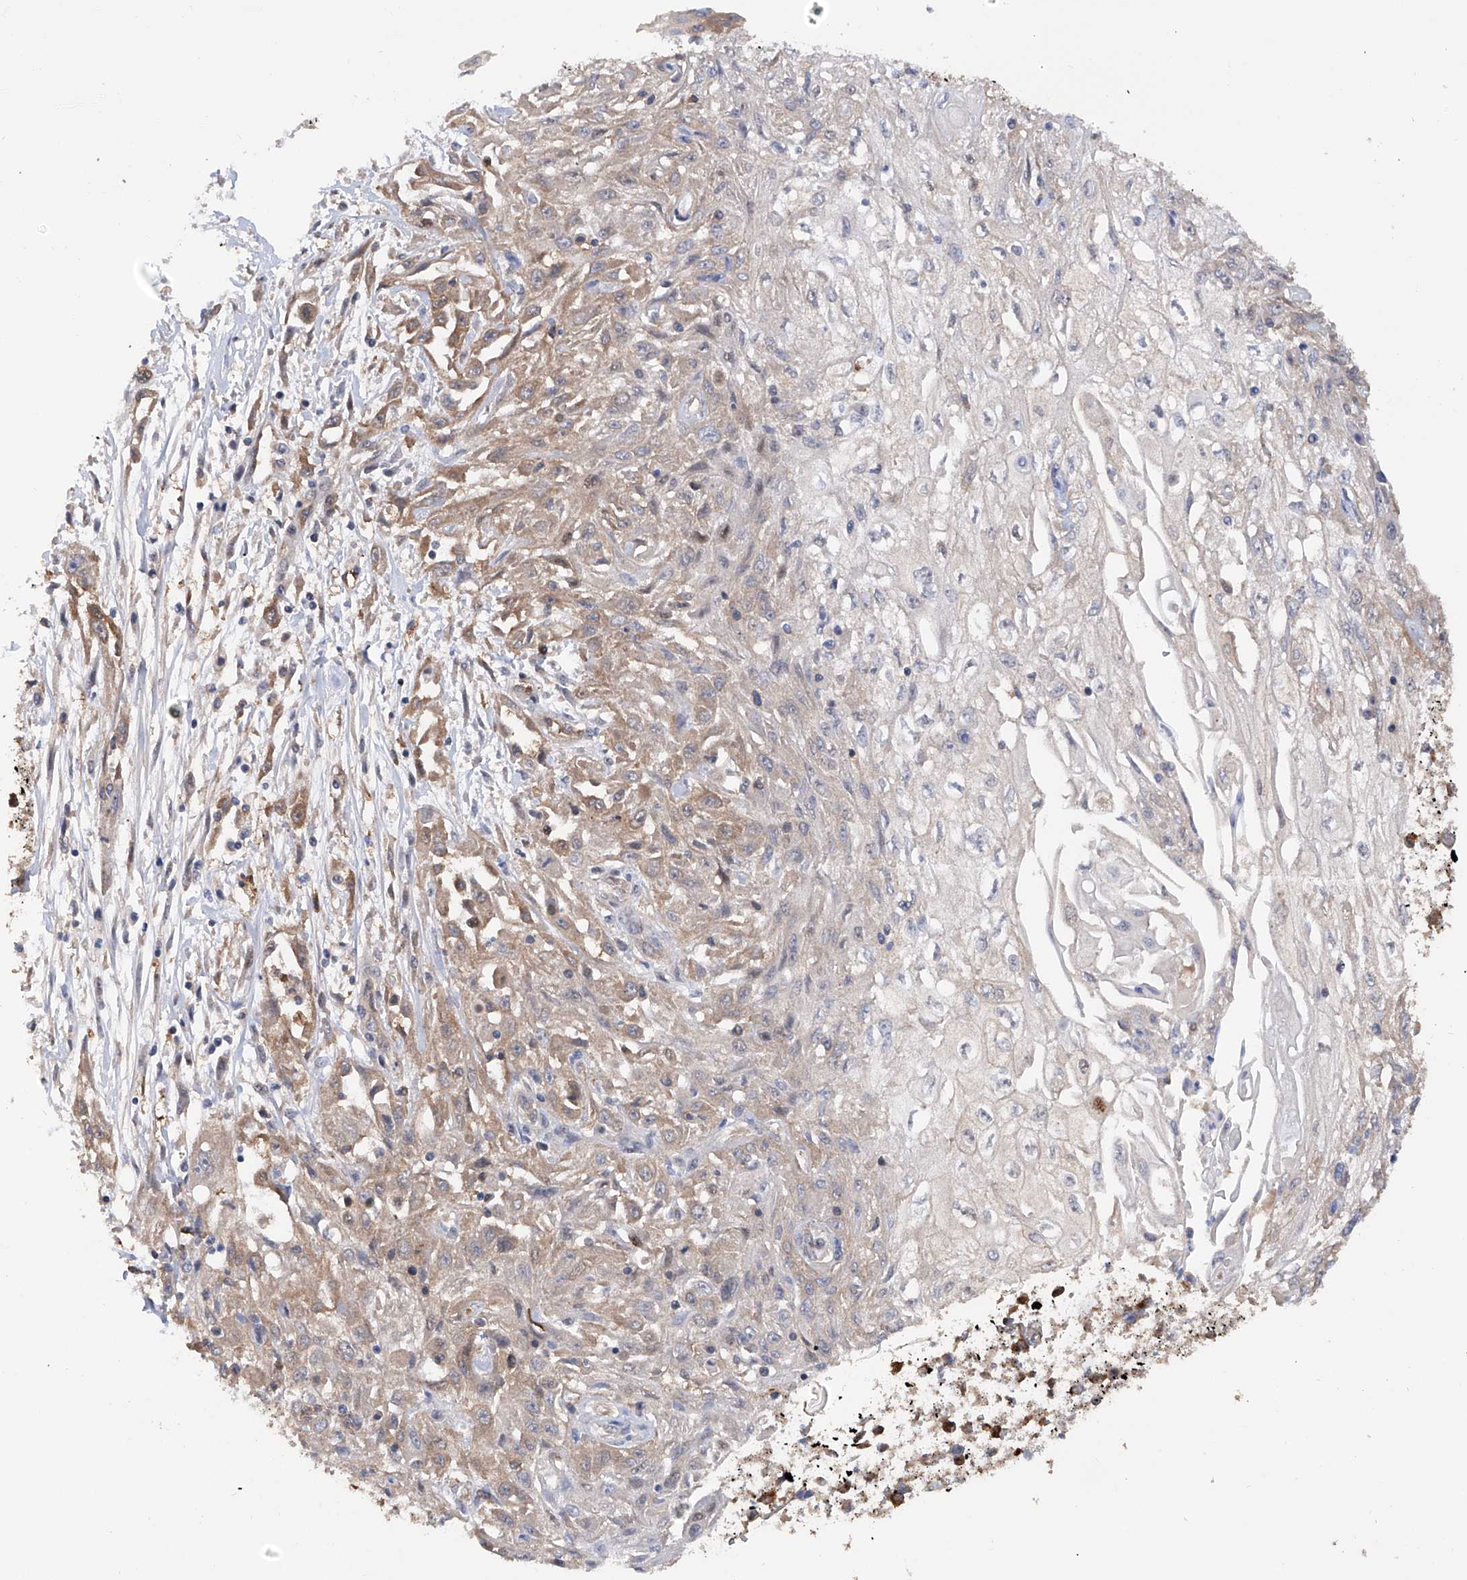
{"staining": {"intensity": "weak", "quantity": "25%-75%", "location": "cytoplasmic/membranous"}, "tissue": "skin cancer", "cell_type": "Tumor cells", "image_type": "cancer", "snomed": [{"axis": "morphology", "description": "Squamous cell carcinoma, NOS"}, {"axis": "morphology", "description": "Squamous cell carcinoma, metastatic, NOS"}, {"axis": "topography", "description": "Skin"}, {"axis": "topography", "description": "Lymph node"}], "caption": "Skin cancer (metastatic squamous cell carcinoma) stained with a brown dye shows weak cytoplasmic/membranous positive positivity in about 25%-75% of tumor cells.", "gene": "NUDT17", "patient": {"sex": "male", "age": 75}}